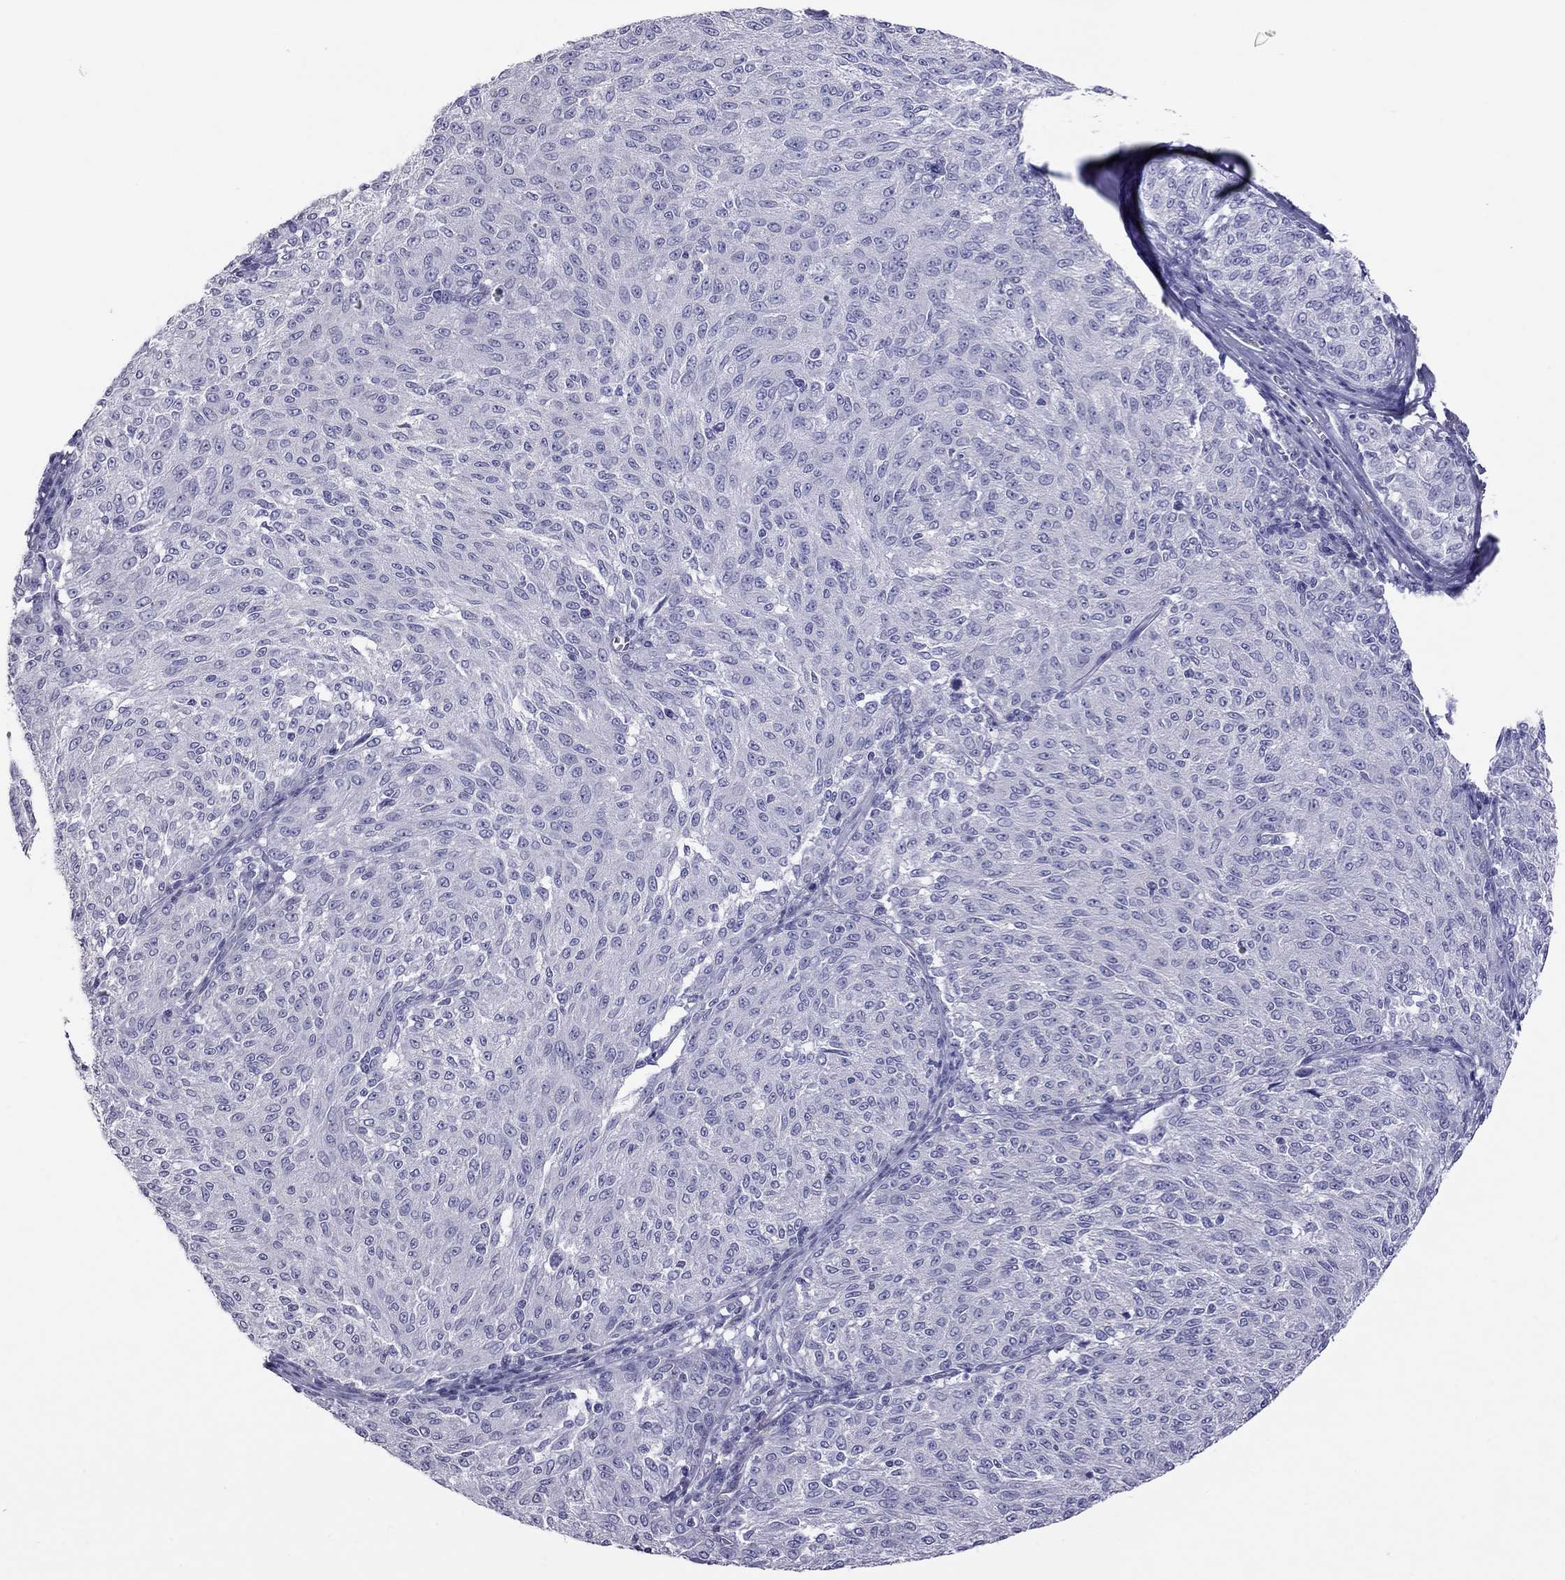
{"staining": {"intensity": "negative", "quantity": "none", "location": "none"}, "tissue": "melanoma", "cell_type": "Tumor cells", "image_type": "cancer", "snomed": [{"axis": "morphology", "description": "Malignant melanoma, NOS"}, {"axis": "topography", "description": "Skin"}], "caption": "The image exhibits no staining of tumor cells in malignant melanoma. (DAB immunohistochemistry (IHC) visualized using brightfield microscopy, high magnification).", "gene": "MUC16", "patient": {"sex": "female", "age": 72}}